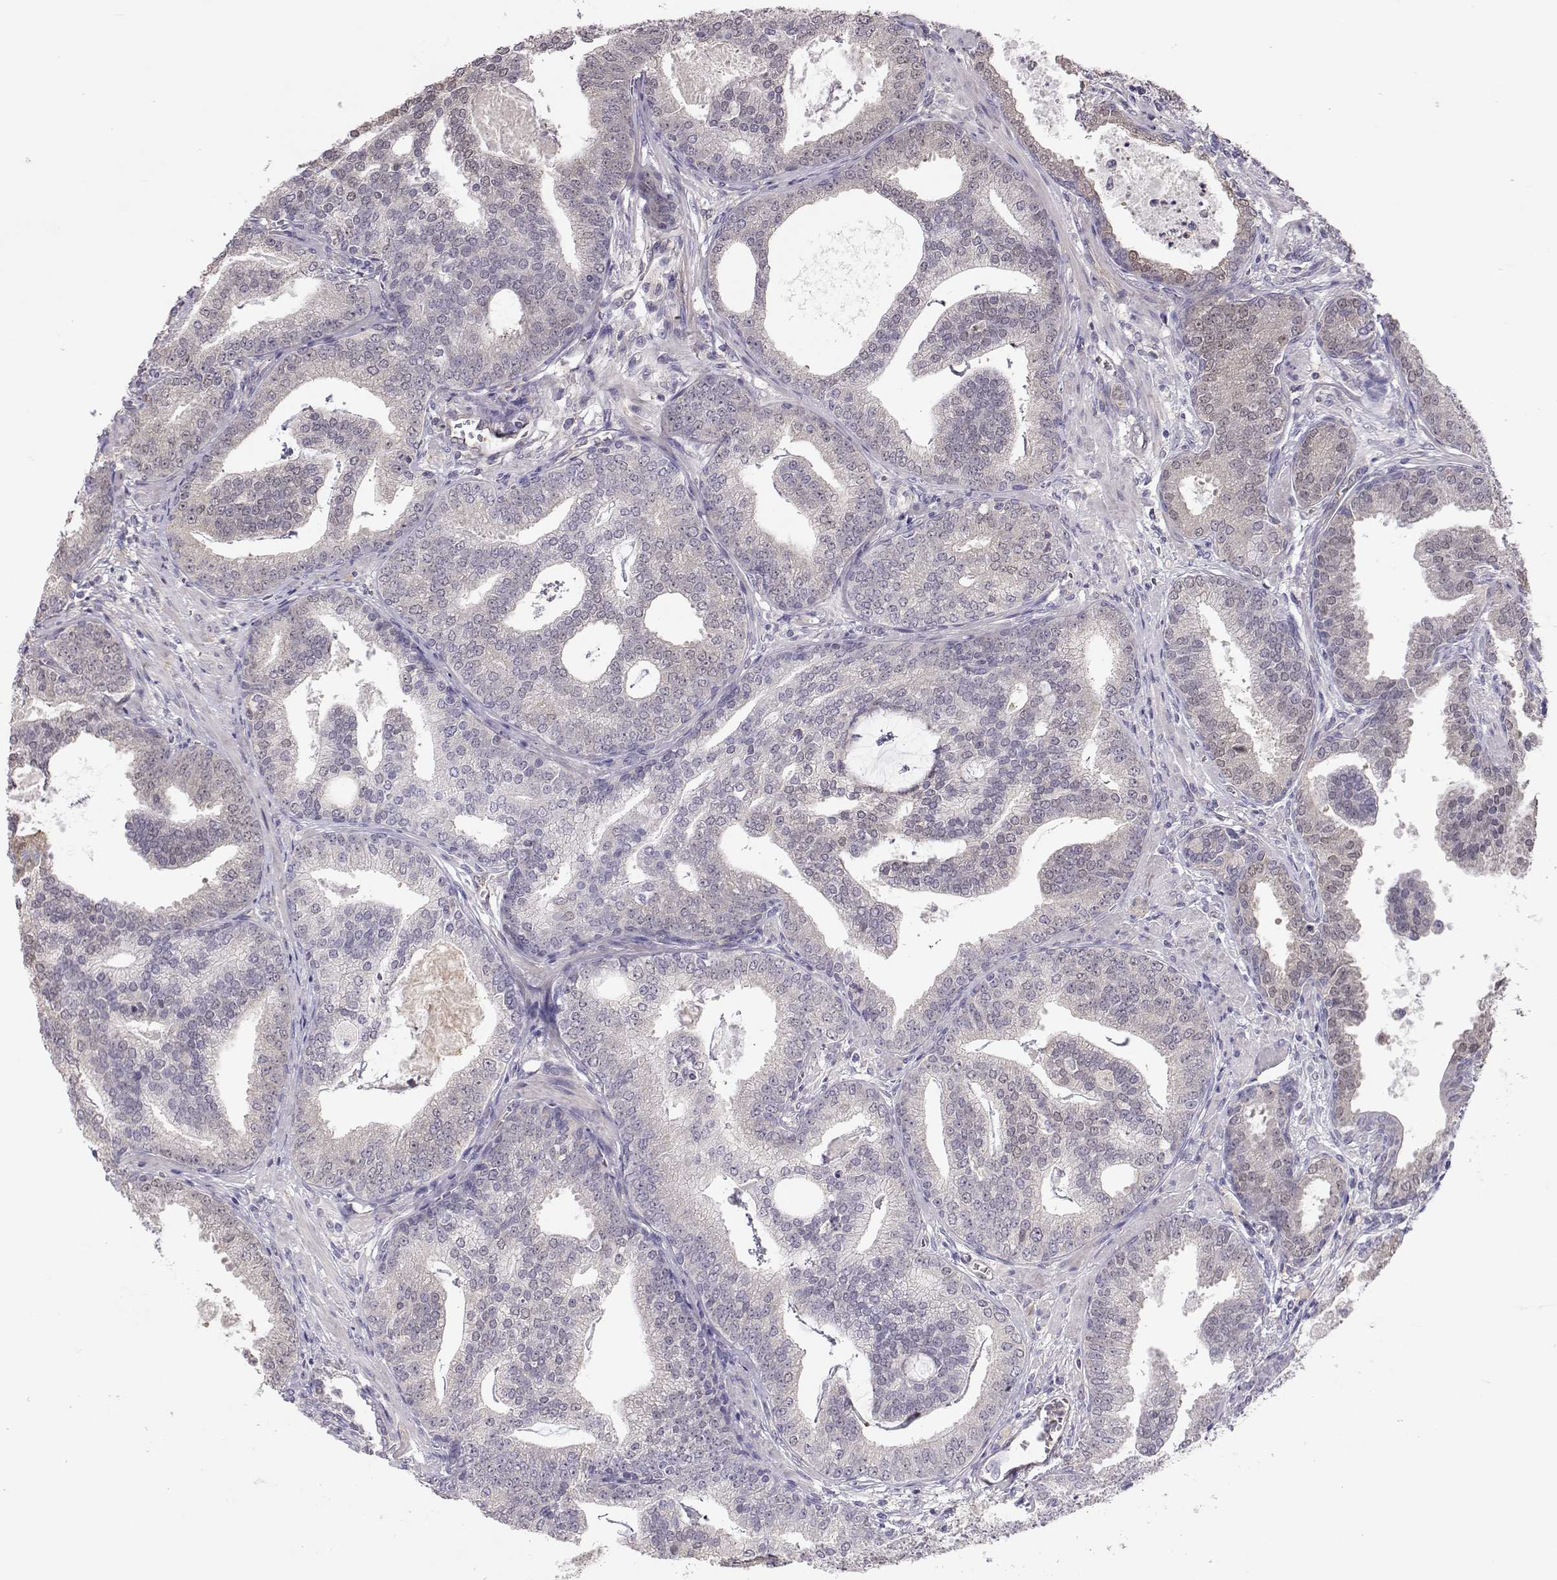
{"staining": {"intensity": "negative", "quantity": "none", "location": "none"}, "tissue": "prostate cancer", "cell_type": "Tumor cells", "image_type": "cancer", "snomed": [{"axis": "morphology", "description": "Adenocarcinoma, NOS"}, {"axis": "topography", "description": "Prostate"}], "caption": "DAB immunohistochemical staining of human prostate cancer (adenocarcinoma) reveals no significant staining in tumor cells.", "gene": "NCAM2", "patient": {"sex": "male", "age": 64}}